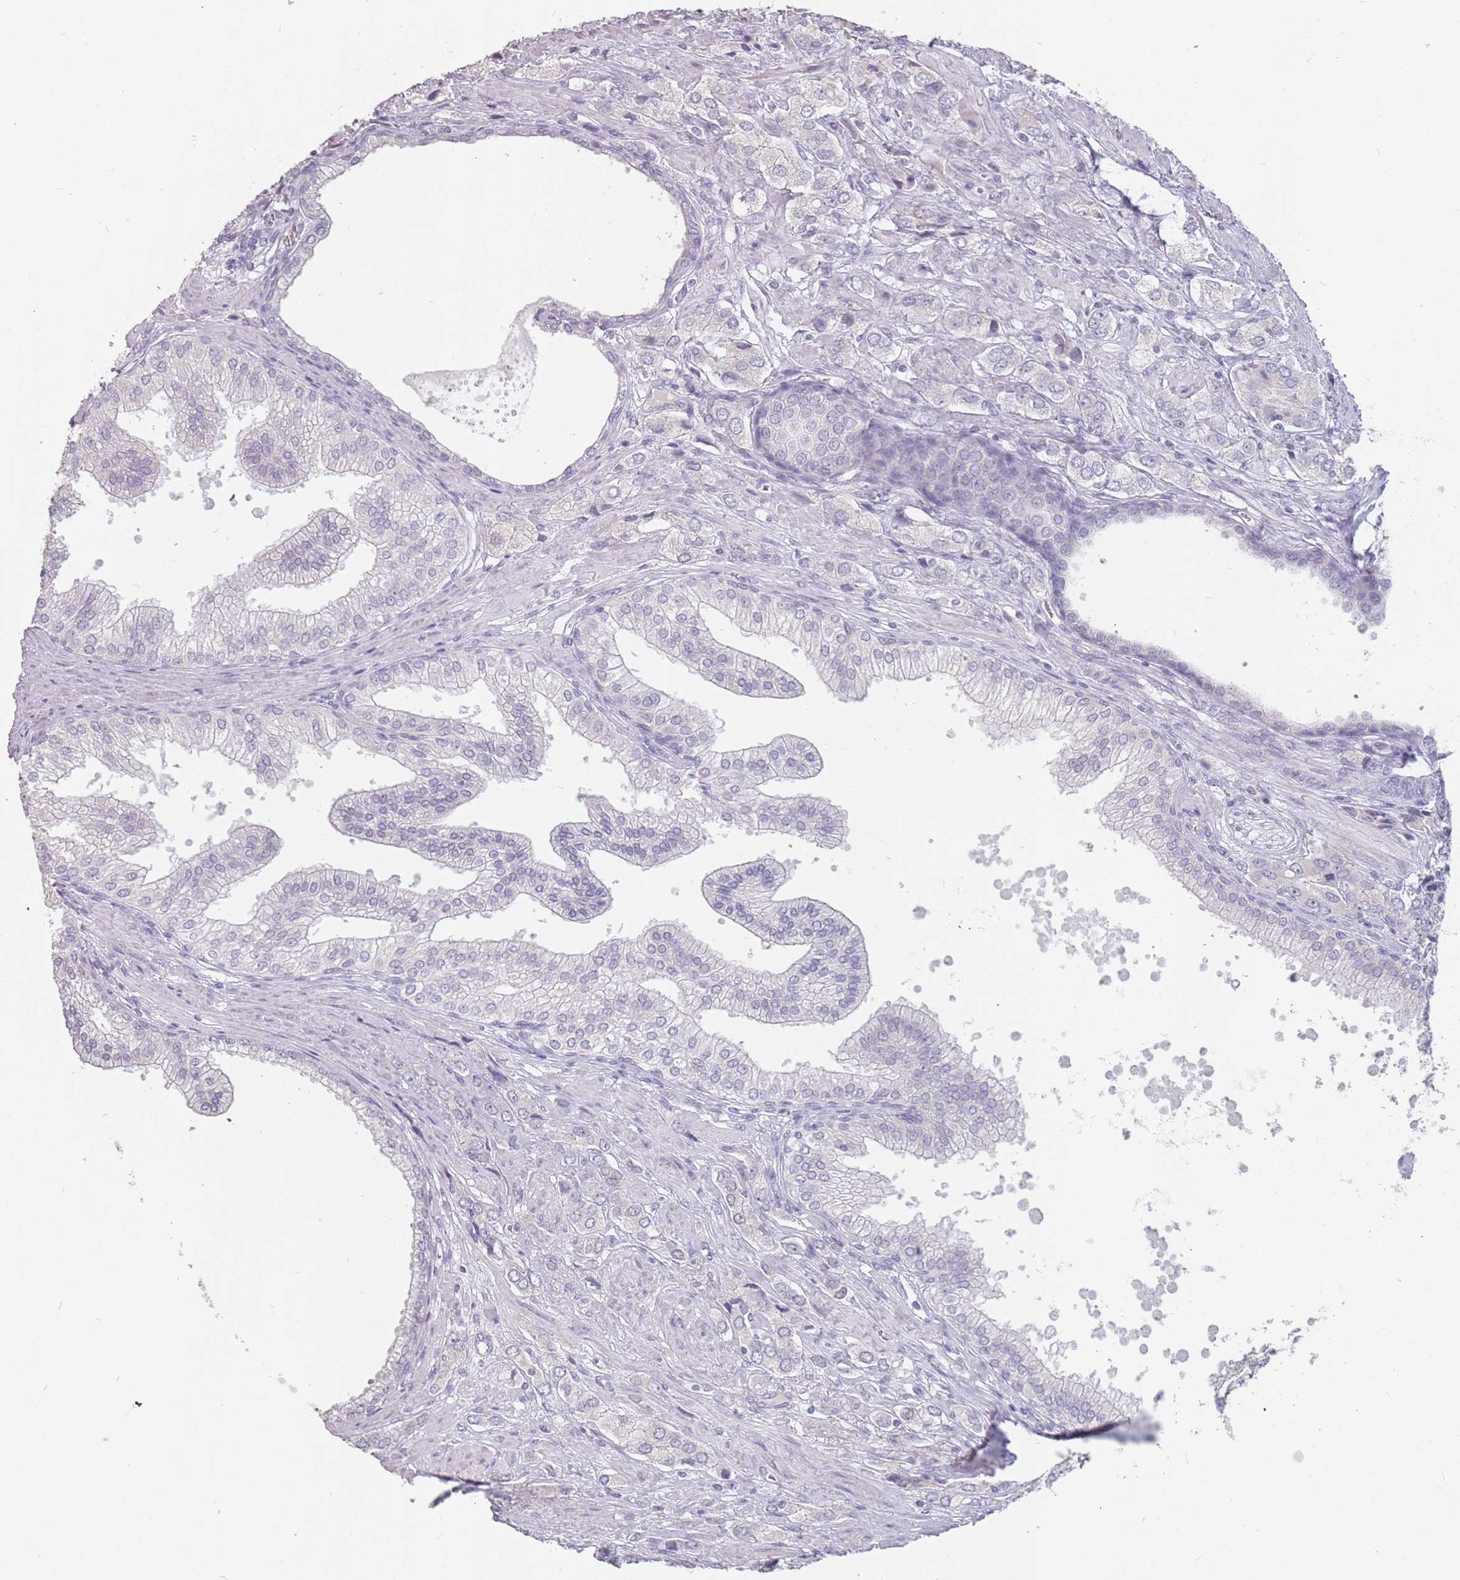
{"staining": {"intensity": "negative", "quantity": "none", "location": "none"}, "tissue": "prostate cancer", "cell_type": "Tumor cells", "image_type": "cancer", "snomed": [{"axis": "morphology", "description": "Adenocarcinoma, High grade"}, {"axis": "topography", "description": "Prostate and seminal vesicle, NOS"}], "caption": "The photomicrograph displays no significant staining in tumor cells of prostate high-grade adenocarcinoma.", "gene": "CEP19", "patient": {"sex": "male", "age": 64}}